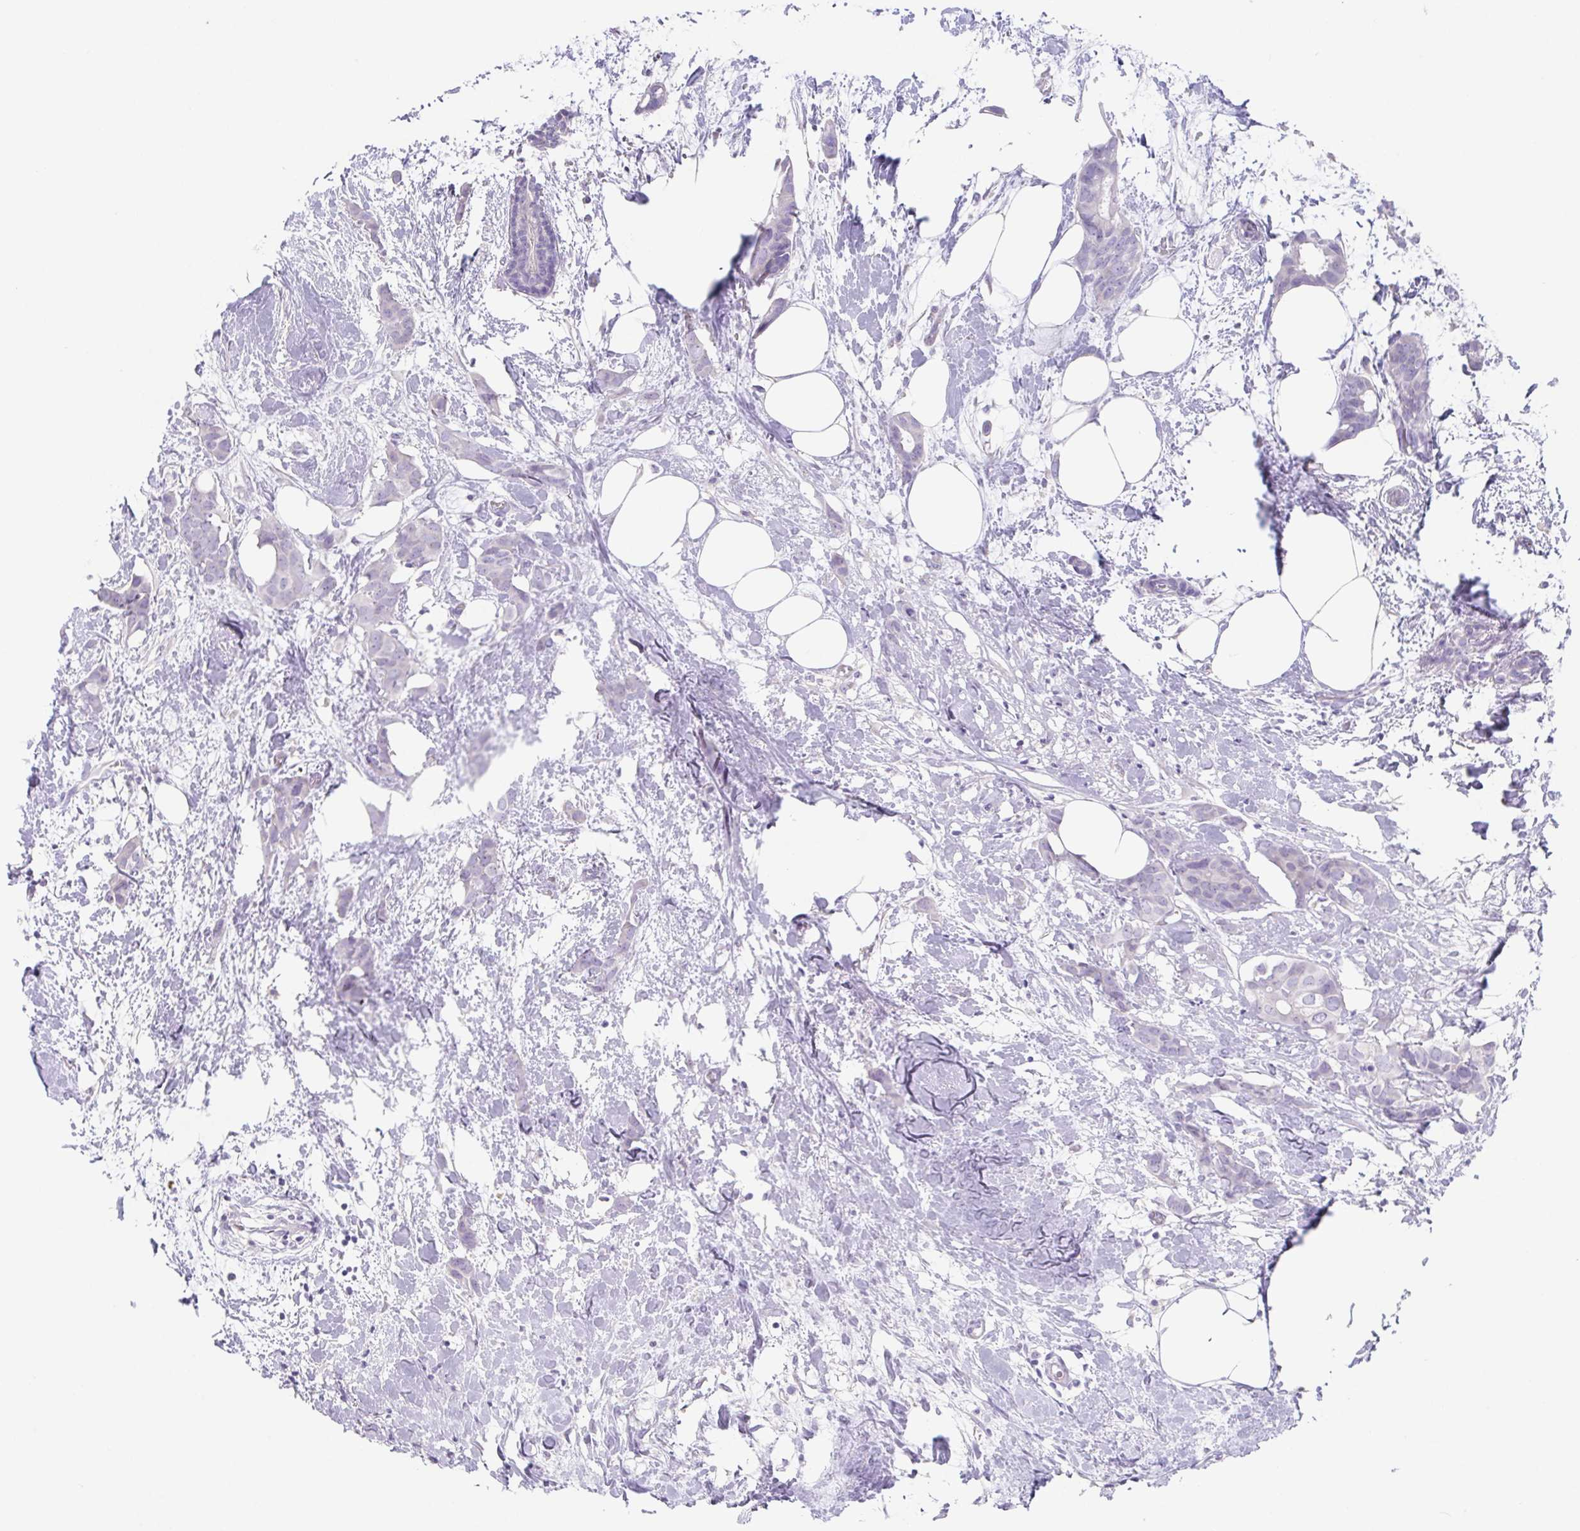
{"staining": {"intensity": "negative", "quantity": "none", "location": "none"}, "tissue": "breast cancer", "cell_type": "Tumor cells", "image_type": "cancer", "snomed": [{"axis": "morphology", "description": "Duct carcinoma"}, {"axis": "topography", "description": "Breast"}], "caption": "The histopathology image reveals no significant positivity in tumor cells of breast infiltrating ductal carcinoma.", "gene": "HDGFL1", "patient": {"sex": "female", "age": 62}}